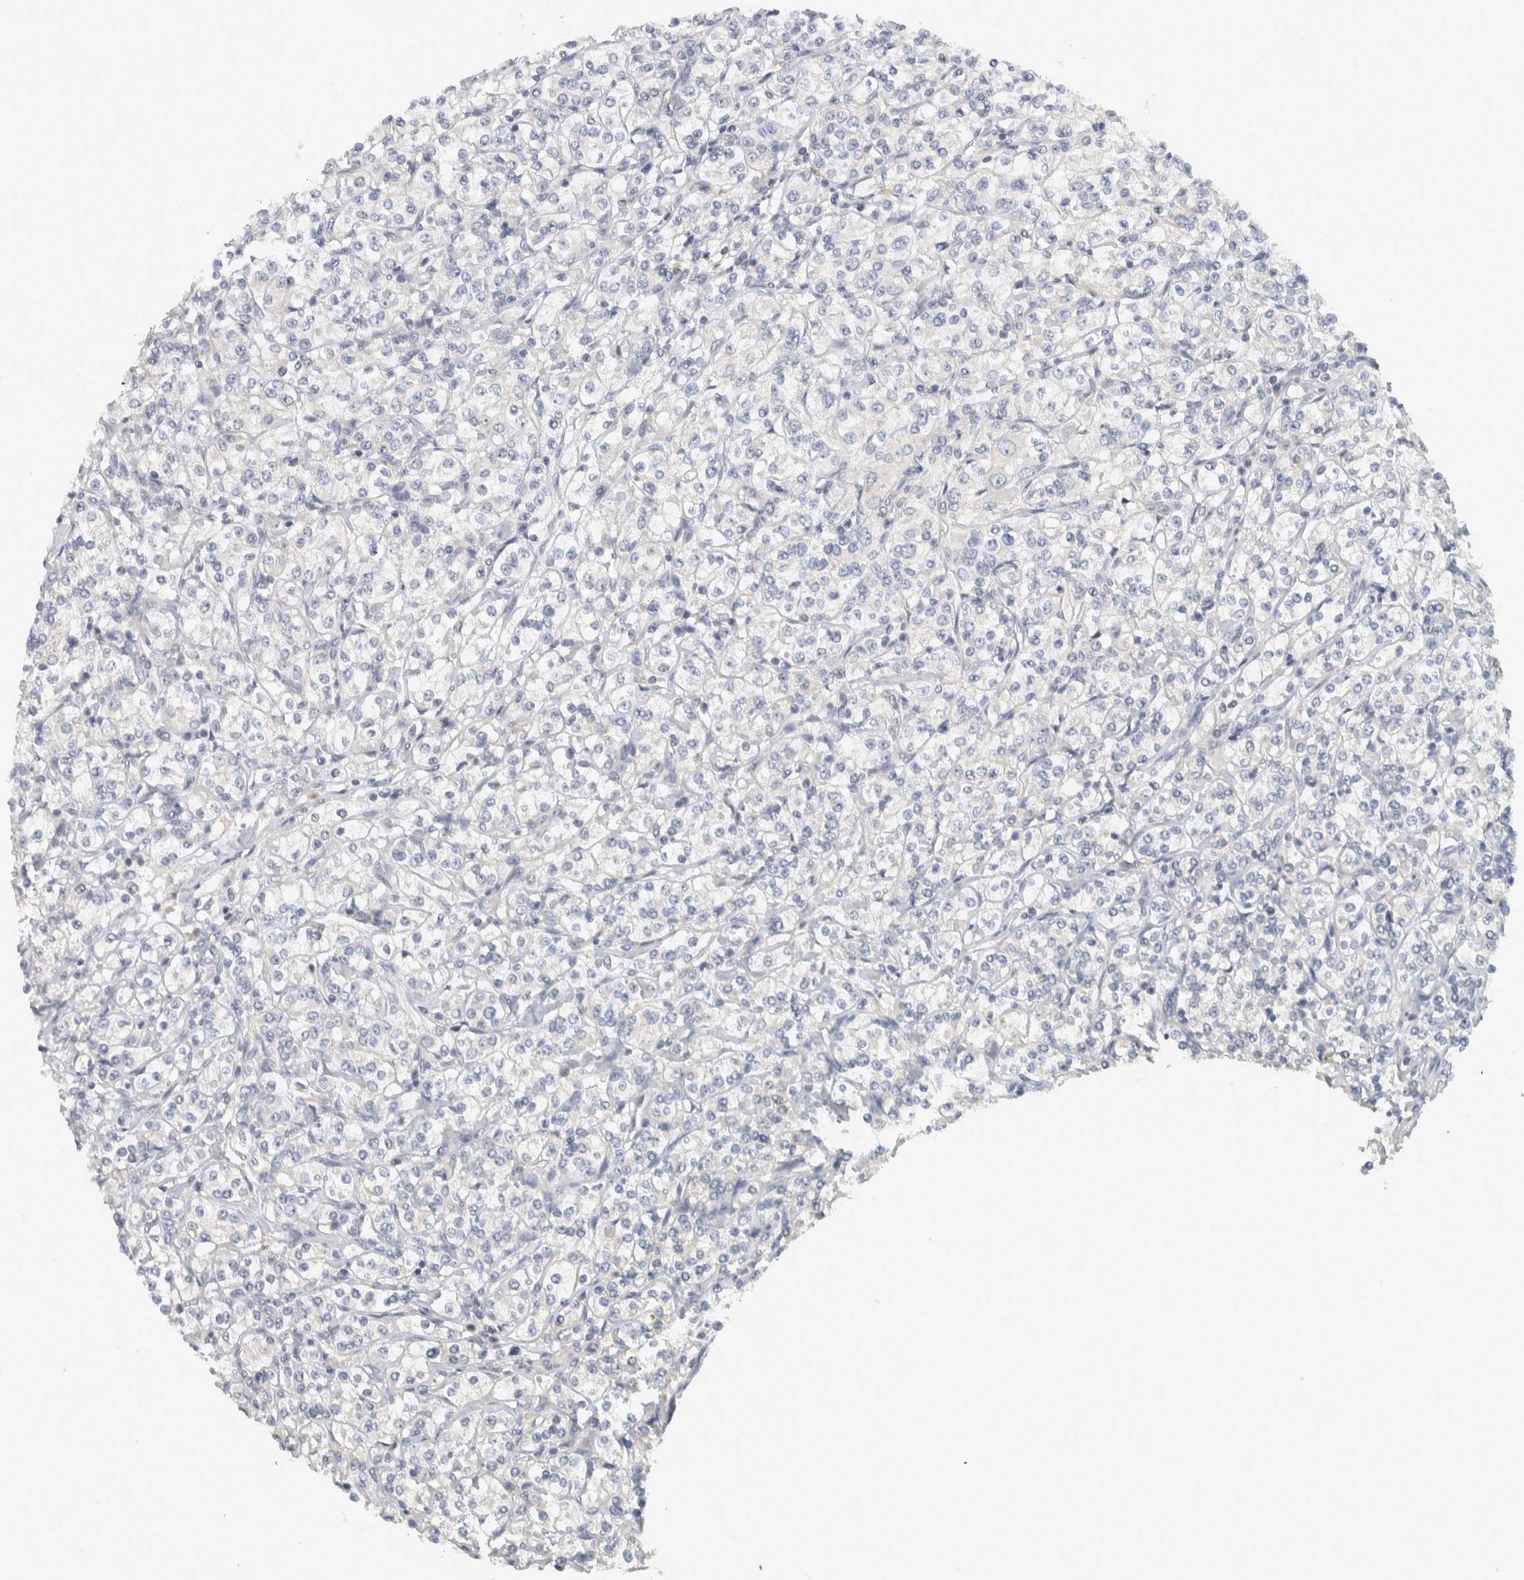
{"staining": {"intensity": "negative", "quantity": "none", "location": "none"}, "tissue": "renal cancer", "cell_type": "Tumor cells", "image_type": "cancer", "snomed": [{"axis": "morphology", "description": "Adenocarcinoma, NOS"}, {"axis": "topography", "description": "Kidney"}], "caption": "IHC histopathology image of renal adenocarcinoma stained for a protein (brown), which reveals no staining in tumor cells. Brightfield microscopy of immunohistochemistry (IHC) stained with DAB (3,3'-diaminobenzidine) (brown) and hematoxylin (blue), captured at high magnification.", "gene": "AFP", "patient": {"sex": "male", "age": 77}}